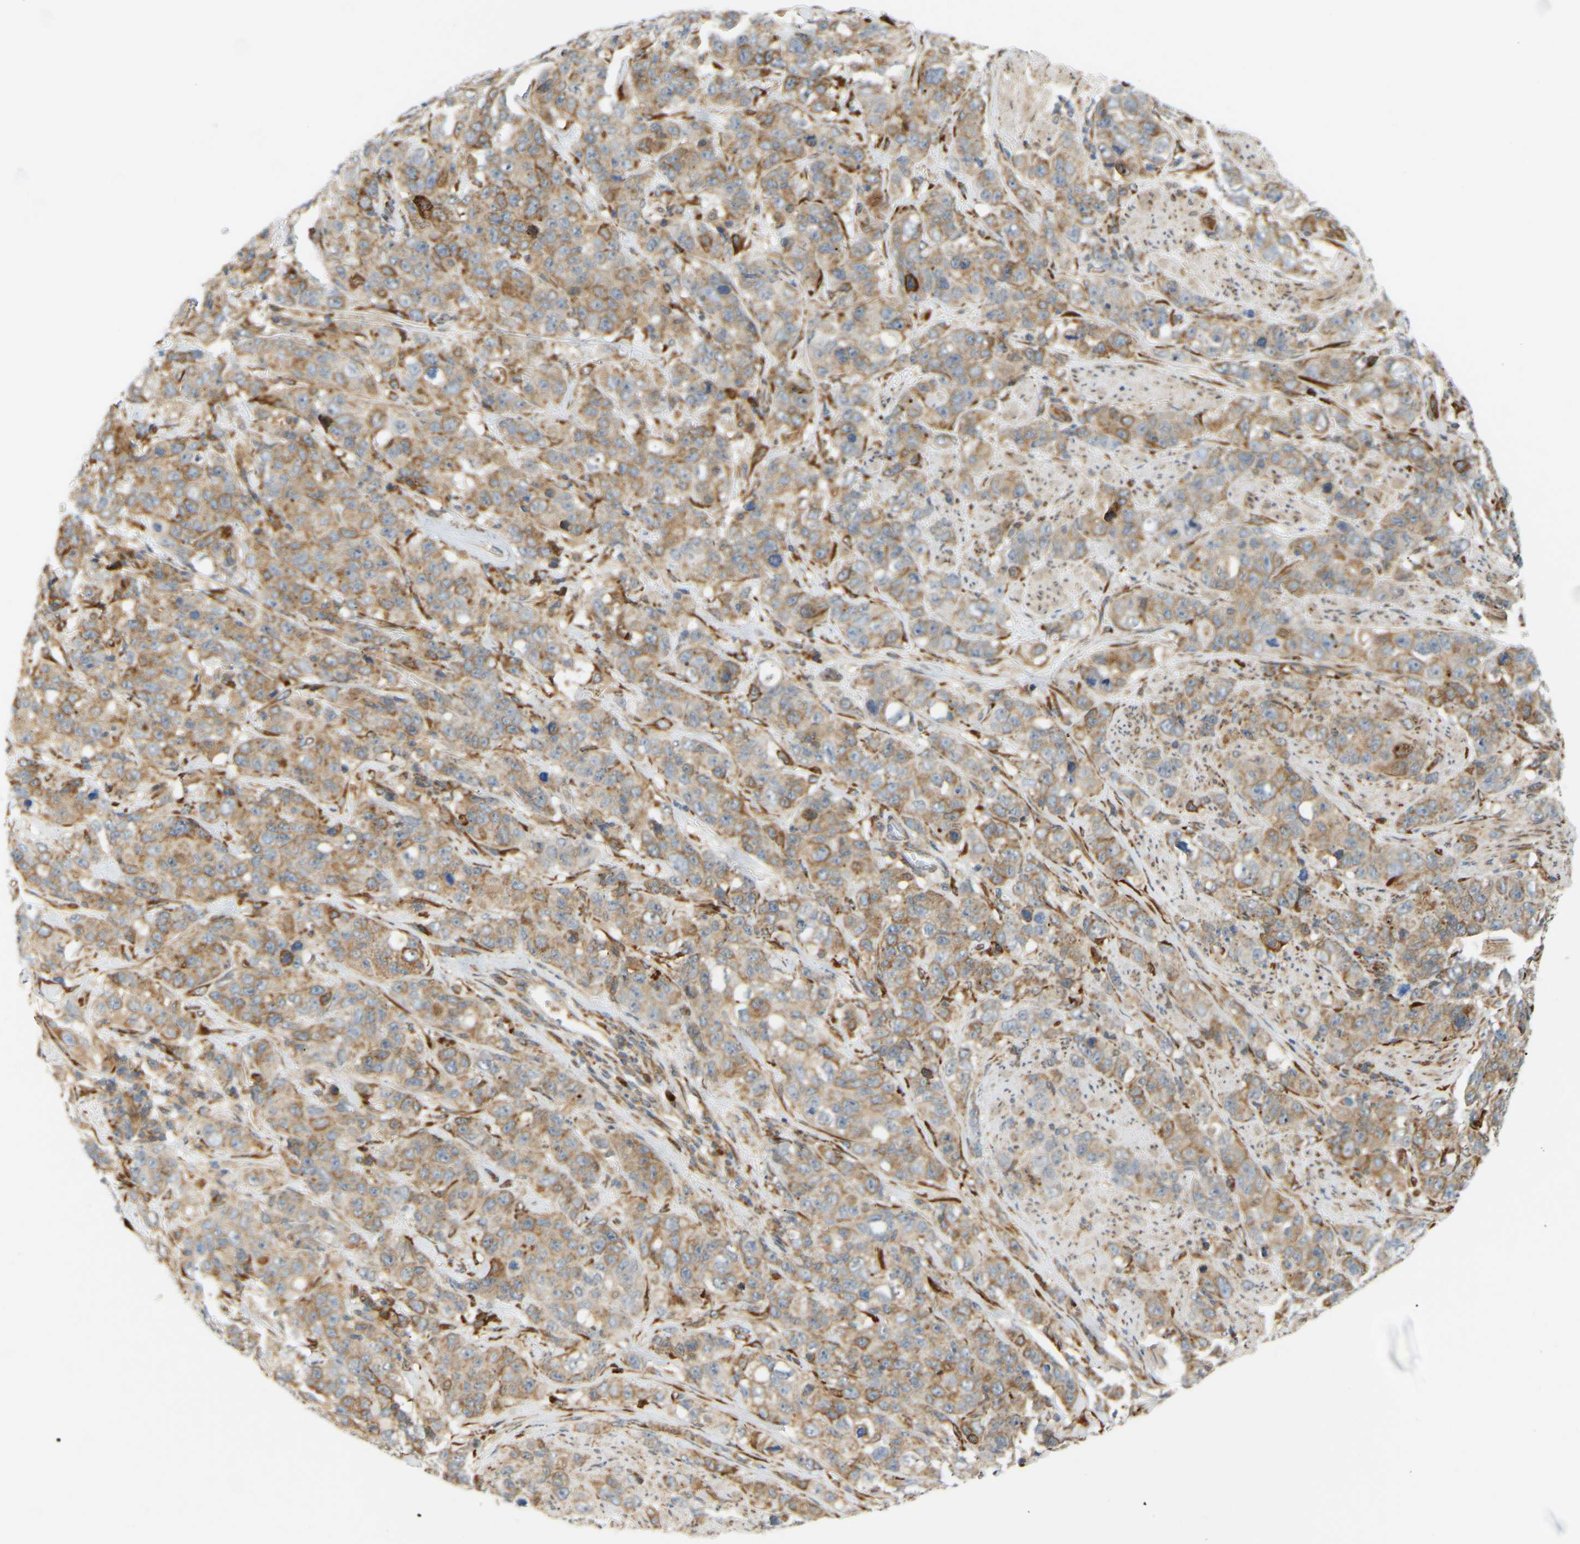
{"staining": {"intensity": "moderate", "quantity": ">75%", "location": "cytoplasmic/membranous"}, "tissue": "stomach cancer", "cell_type": "Tumor cells", "image_type": "cancer", "snomed": [{"axis": "morphology", "description": "Adenocarcinoma, NOS"}, {"axis": "topography", "description": "Stomach"}], "caption": "The immunohistochemical stain highlights moderate cytoplasmic/membranous staining in tumor cells of stomach cancer (adenocarcinoma) tissue. (DAB (3,3'-diaminobenzidine) = brown stain, brightfield microscopy at high magnification).", "gene": "PLCG2", "patient": {"sex": "male", "age": 48}}